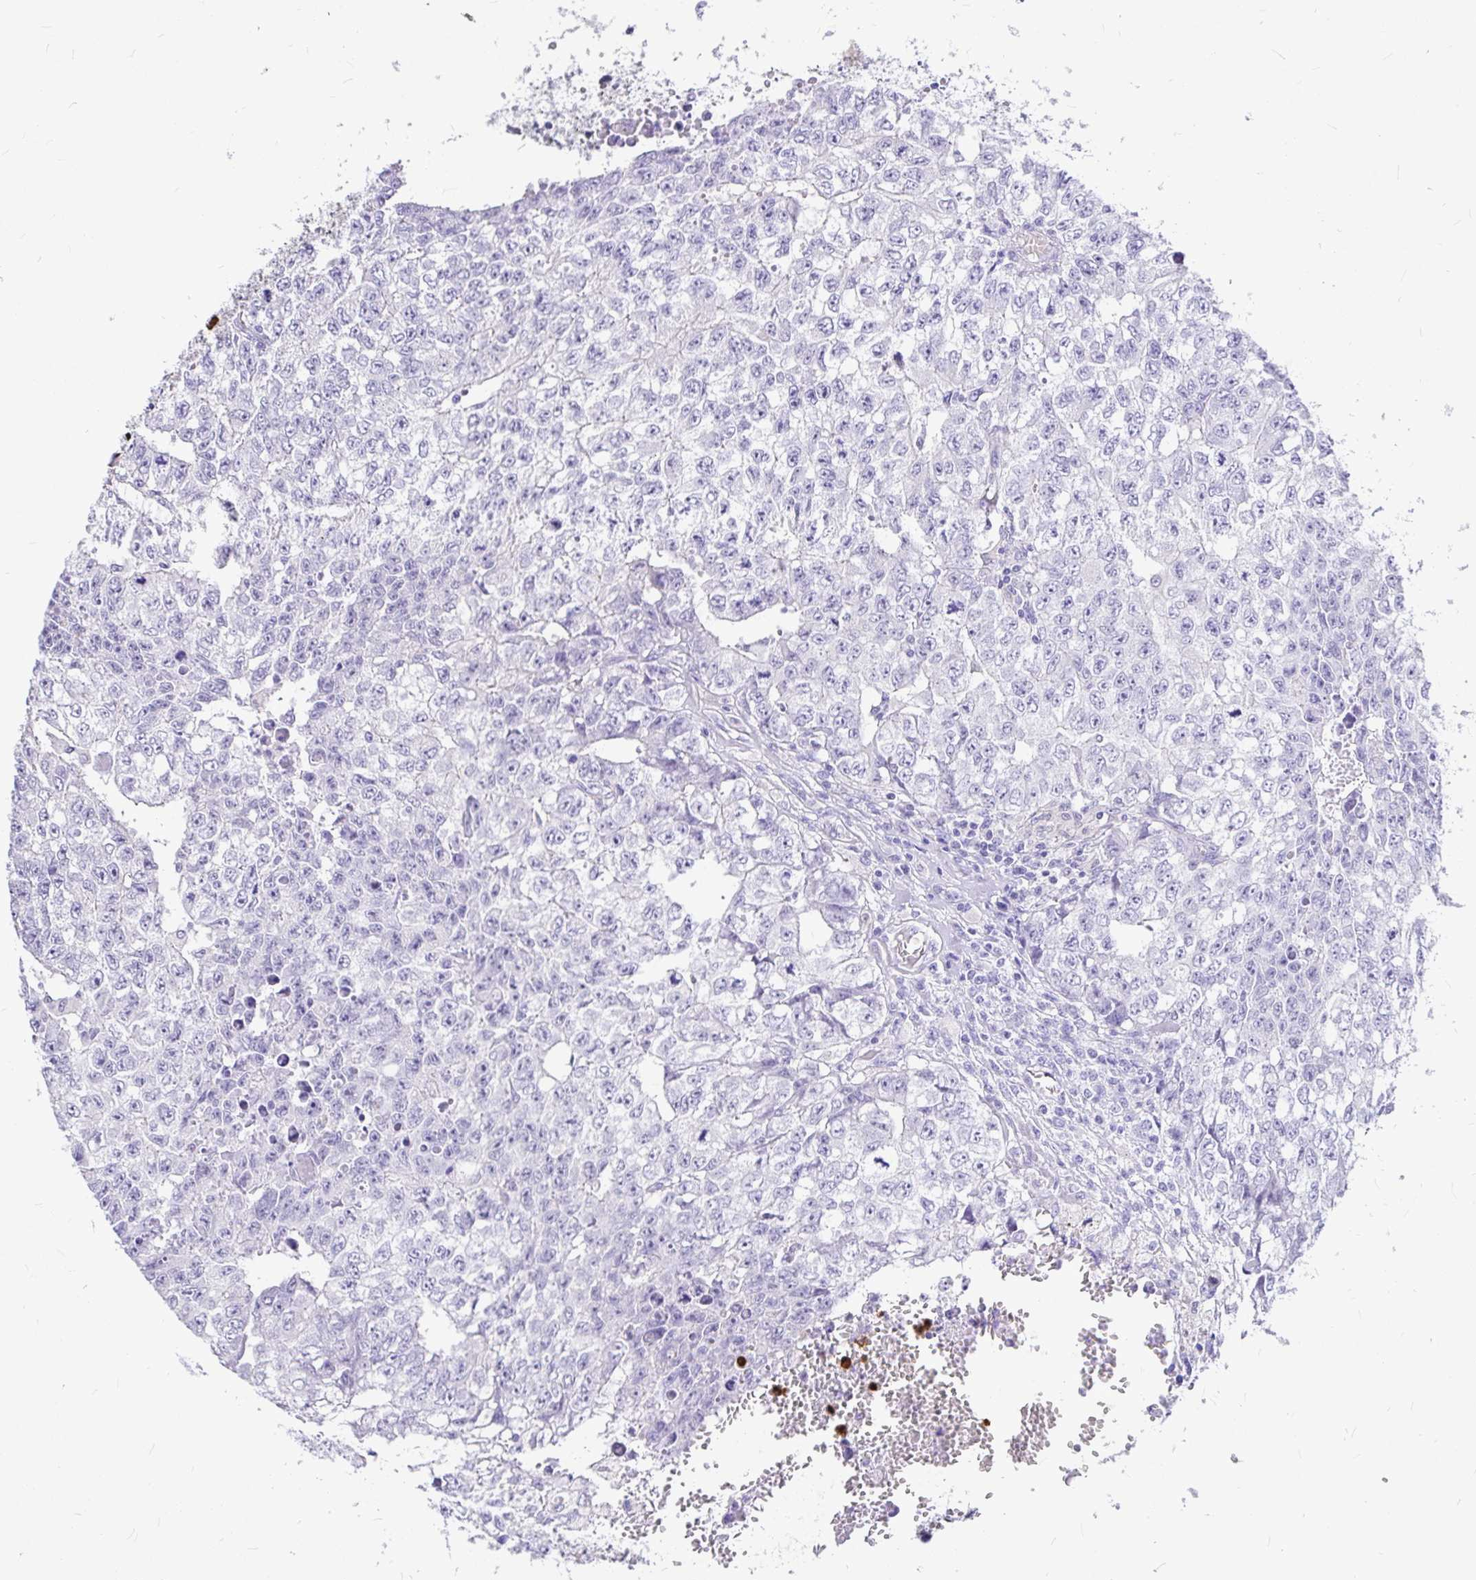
{"staining": {"intensity": "negative", "quantity": "none", "location": "none"}, "tissue": "testis cancer", "cell_type": "Tumor cells", "image_type": "cancer", "snomed": [{"axis": "morphology", "description": "Carcinoma, Embryonal, NOS"}, {"axis": "morphology", "description": "Teratoma, malignant, NOS"}, {"axis": "topography", "description": "Testis"}], "caption": "Immunohistochemistry image of neoplastic tissue: malignant teratoma (testis) stained with DAB (3,3'-diaminobenzidine) exhibits no significant protein staining in tumor cells.", "gene": "CLEC1B", "patient": {"sex": "male", "age": 24}}